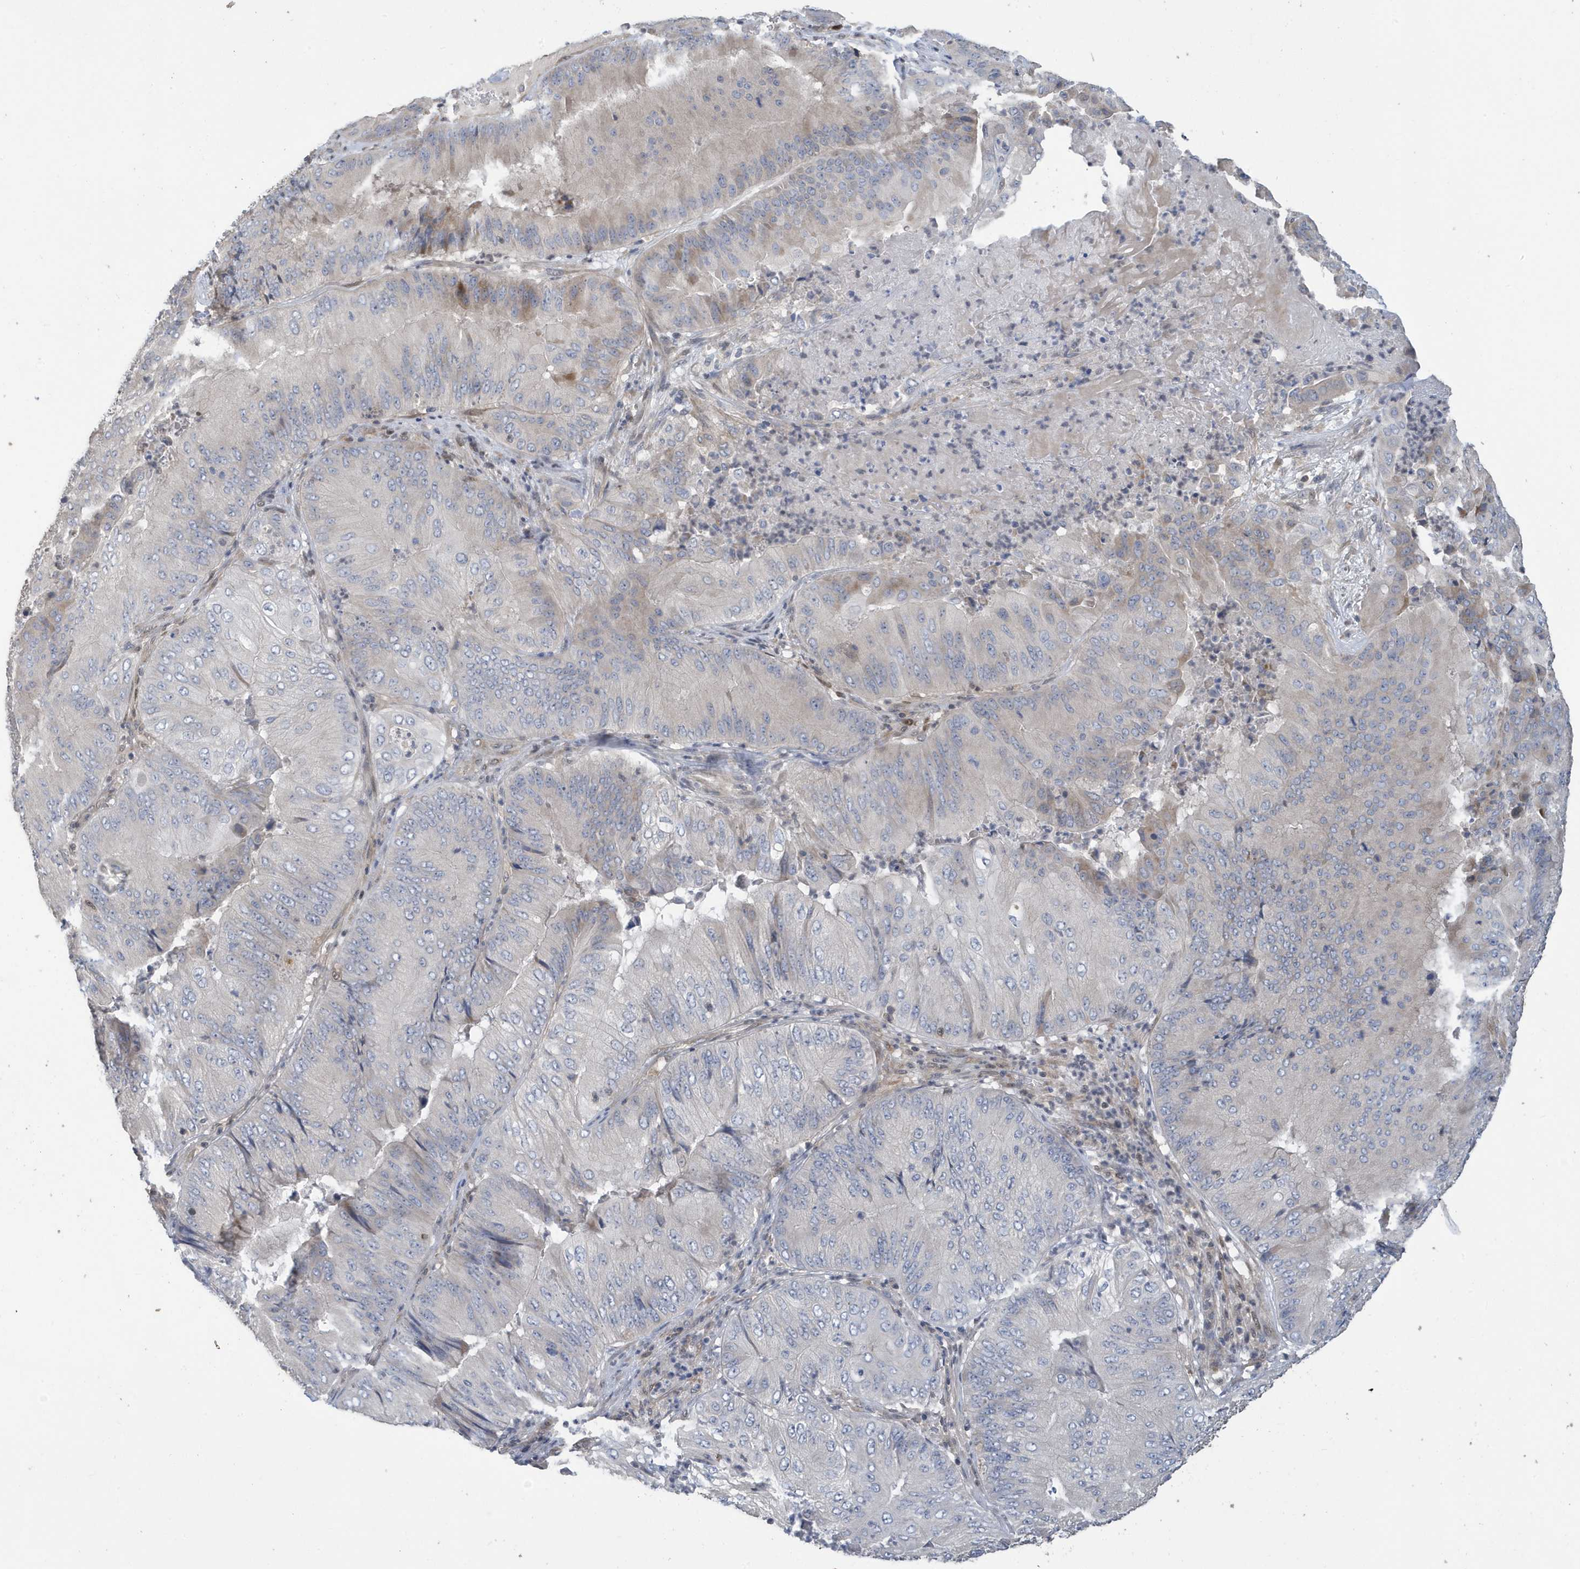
{"staining": {"intensity": "negative", "quantity": "none", "location": "none"}, "tissue": "pancreatic cancer", "cell_type": "Tumor cells", "image_type": "cancer", "snomed": [{"axis": "morphology", "description": "Adenocarcinoma, NOS"}, {"axis": "topography", "description": "Pancreas"}], "caption": "IHC histopathology image of human pancreatic cancer stained for a protein (brown), which shows no positivity in tumor cells.", "gene": "NCOA7", "patient": {"sex": "female", "age": 77}}